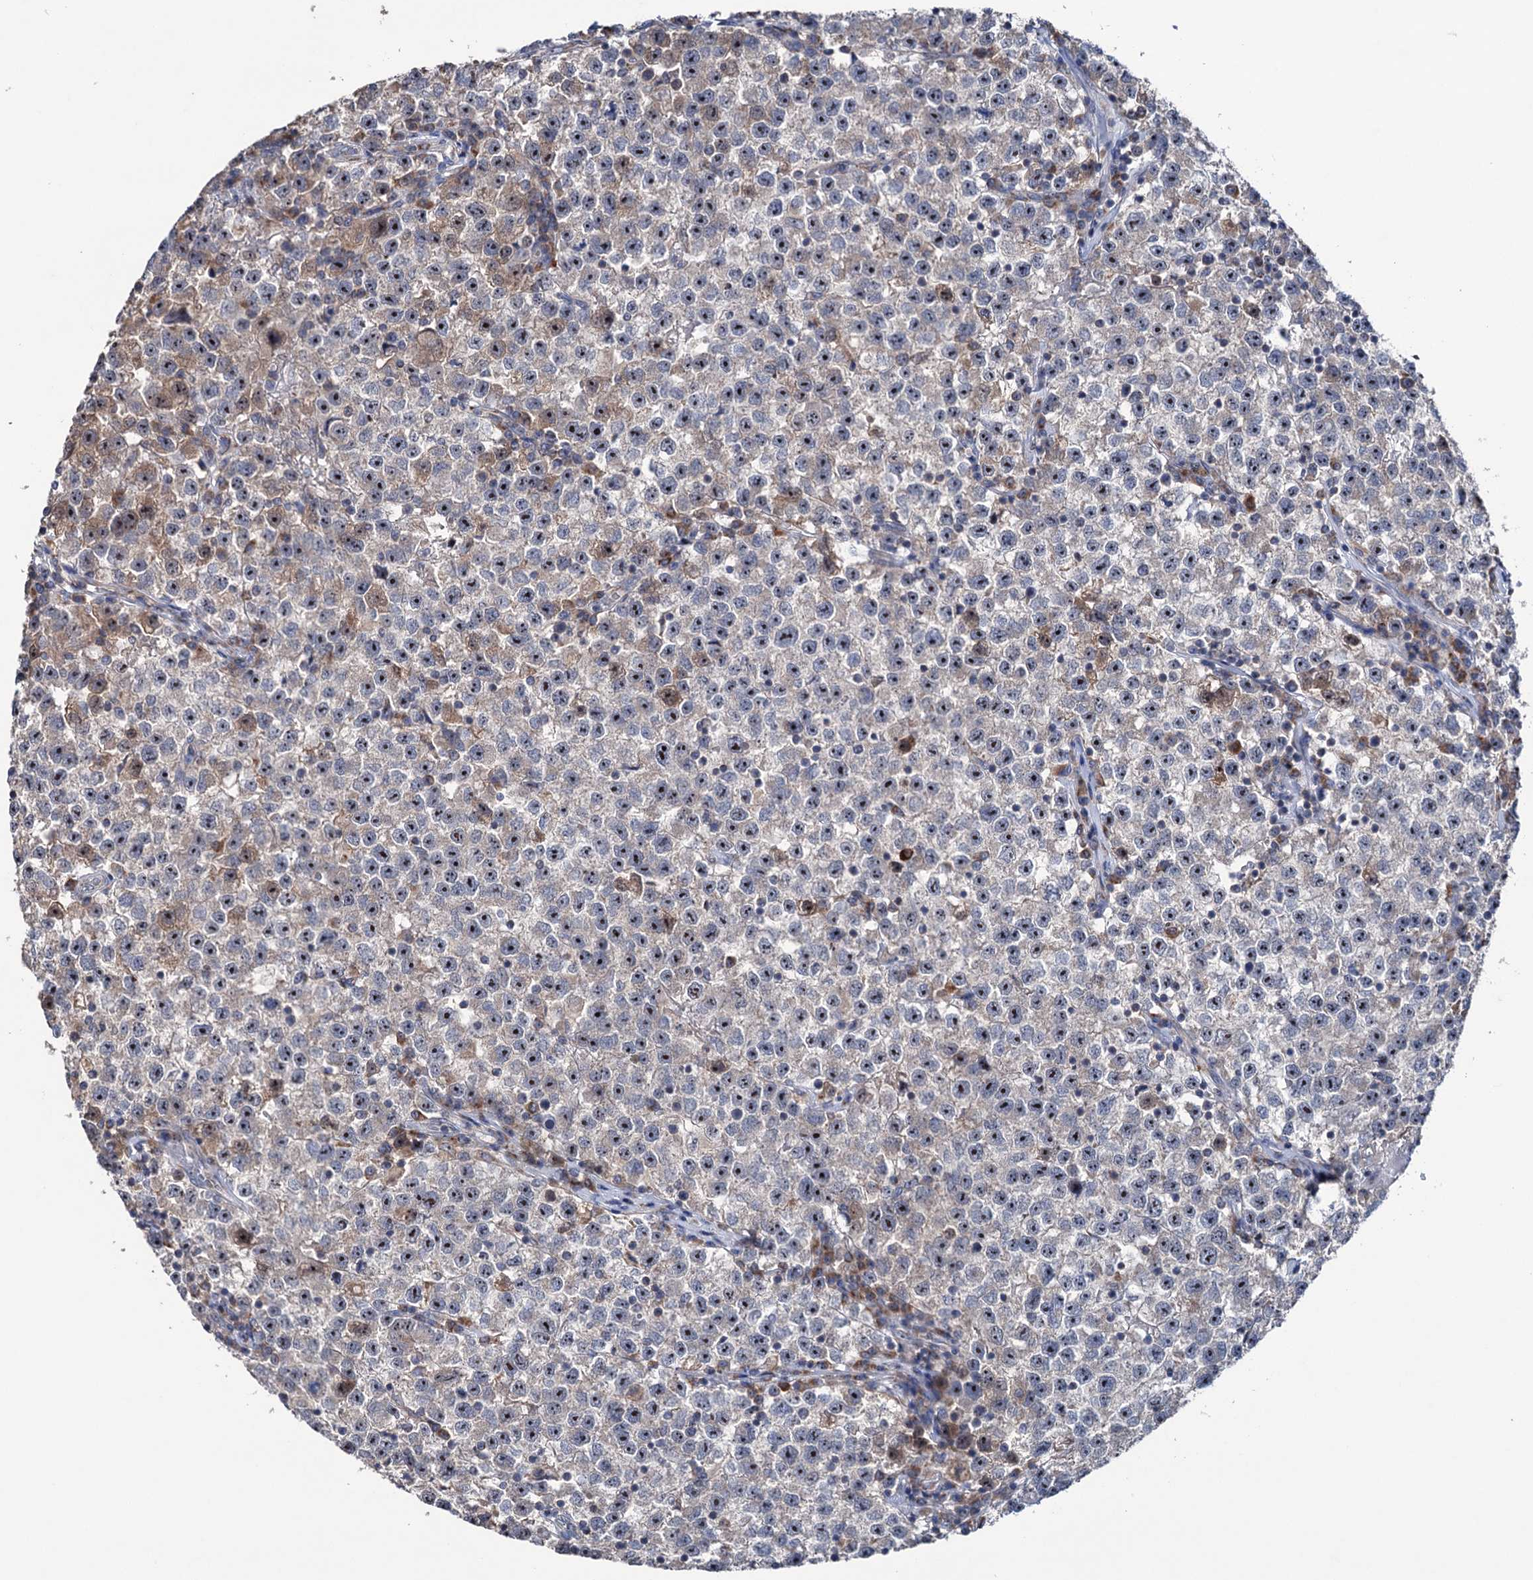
{"staining": {"intensity": "moderate", "quantity": "25%-75%", "location": "cytoplasmic/membranous,nuclear"}, "tissue": "testis cancer", "cell_type": "Tumor cells", "image_type": "cancer", "snomed": [{"axis": "morphology", "description": "Seminoma, NOS"}, {"axis": "topography", "description": "Testis"}], "caption": "Immunohistochemistry (IHC) image of neoplastic tissue: human testis cancer (seminoma) stained using immunohistochemistry shows medium levels of moderate protein expression localized specifically in the cytoplasmic/membranous and nuclear of tumor cells, appearing as a cytoplasmic/membranous and nuclear brown color.", "gene": "HTR3B", "patient": {"sex": "male", "age": 22}}